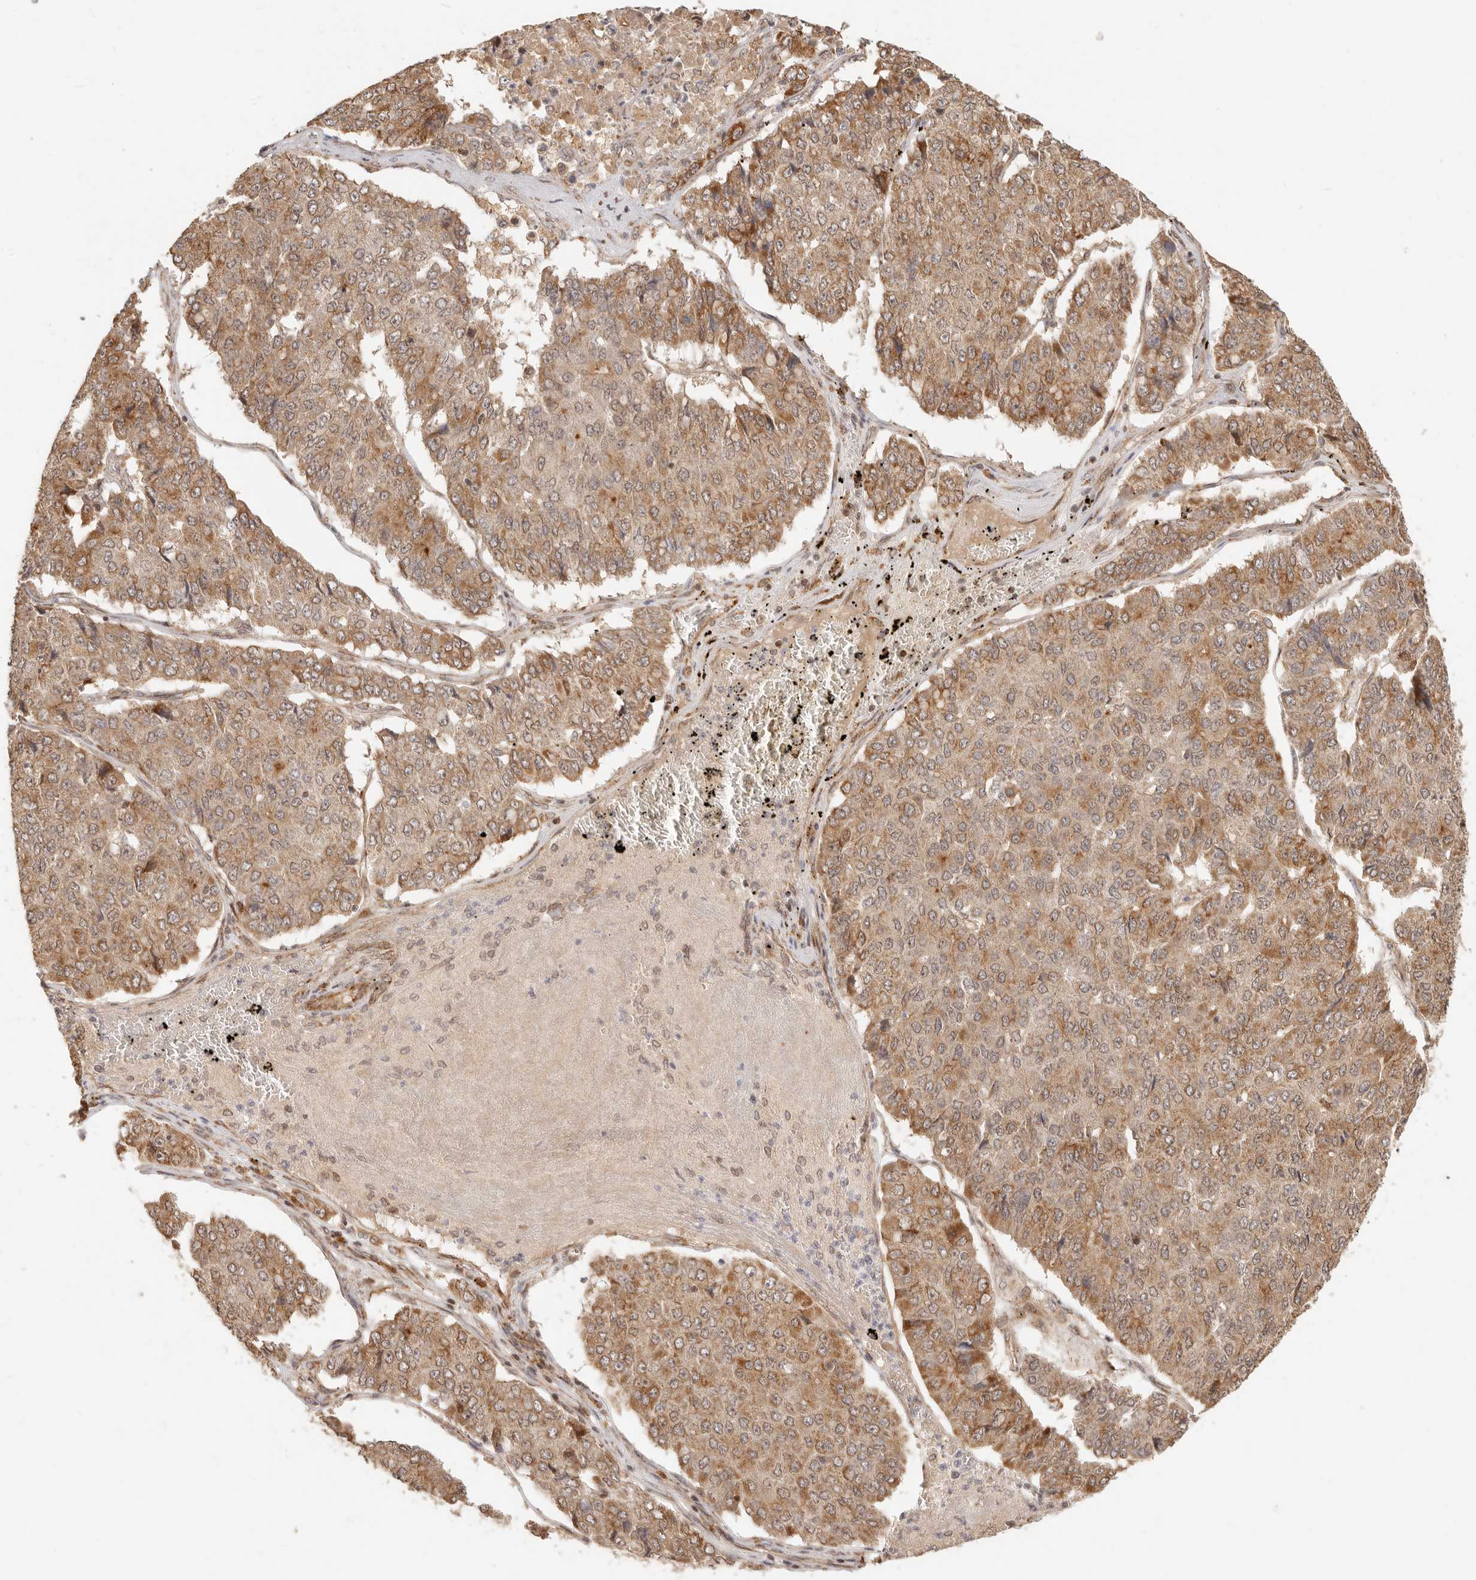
{"staining": {"intensity": "moderate", "quantity": ">75%", "location": "cytoplasmic/membranous"}, "tissue": "pancreatic cancer", "cell_type": "Tumor cells", "image_type": "cancer", "snomed": [{"axis": "morphology", "description": "Adenocarcinoma, NOS"}, {"axis": "topography", "description": "Pancreas"}], "caption": "Moderate cytoplasmic/membranous staining for a protein is seen in approximately >75% of tumor cells of adenocarcinoma (pancreatic) using IHC.", "gene": "TIMM17A", "patient": {"sex": "male", "age": 50}}